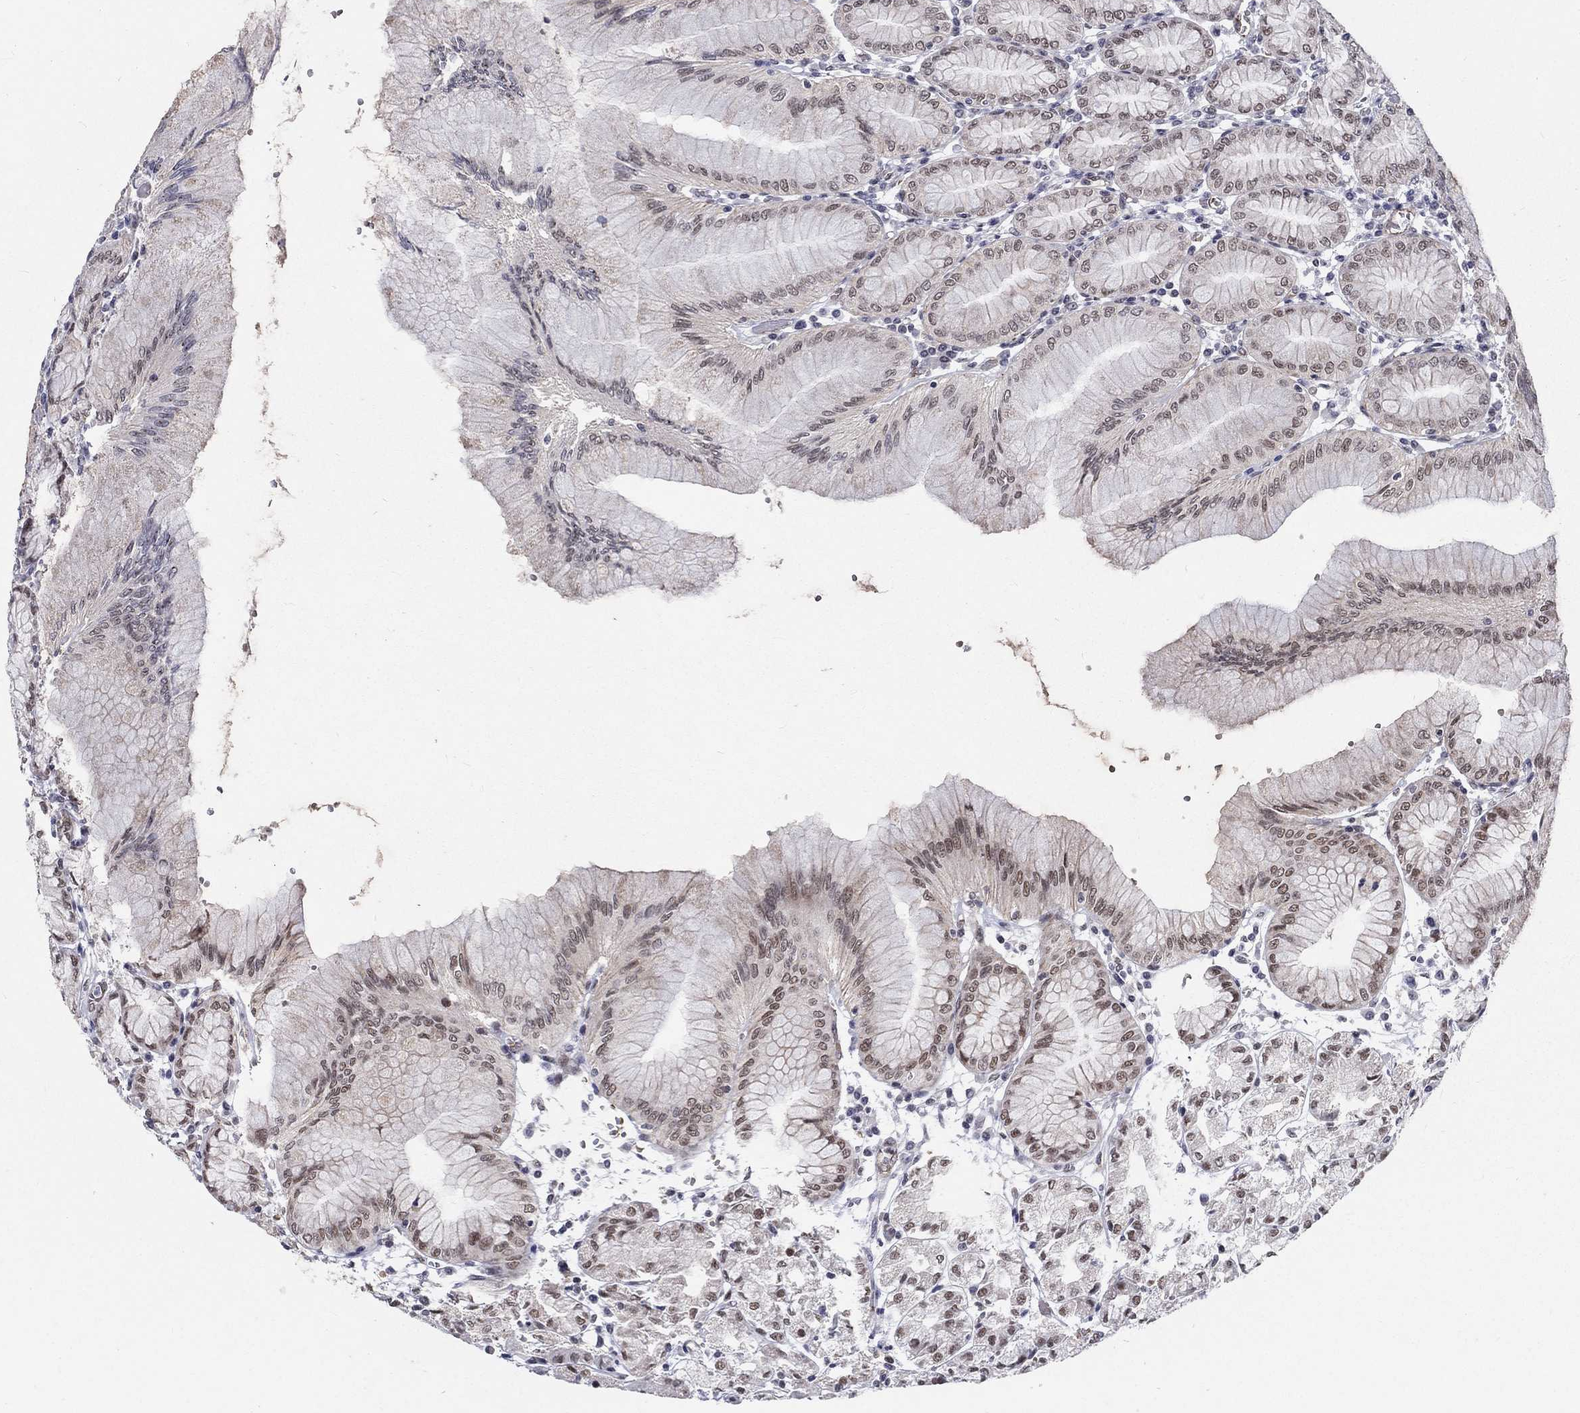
{"staining": {"intensity": "moderate", "quantity": "<25%", "location": "nuclear"}, "tissue": "stomach", "cell_type": "Glandular cells", "image_type": "normal", "snomed": [{"axis": "morphology", "description": "Normal tissue, NOS"}, {"axis": "topography", "description": "Skeletal muscle"}, {"axis": "topography", "description": "Stomach"}], "caption": "Immunohistochemistry (IHC) image of unremarkable human stomach stained for a protein (brown), which exhibits low levels of moderate nuclear positivity in approximately <25% of glandular cells.", "gene": "ZBED1", "patient": {"sex": "female", "age": 57}}